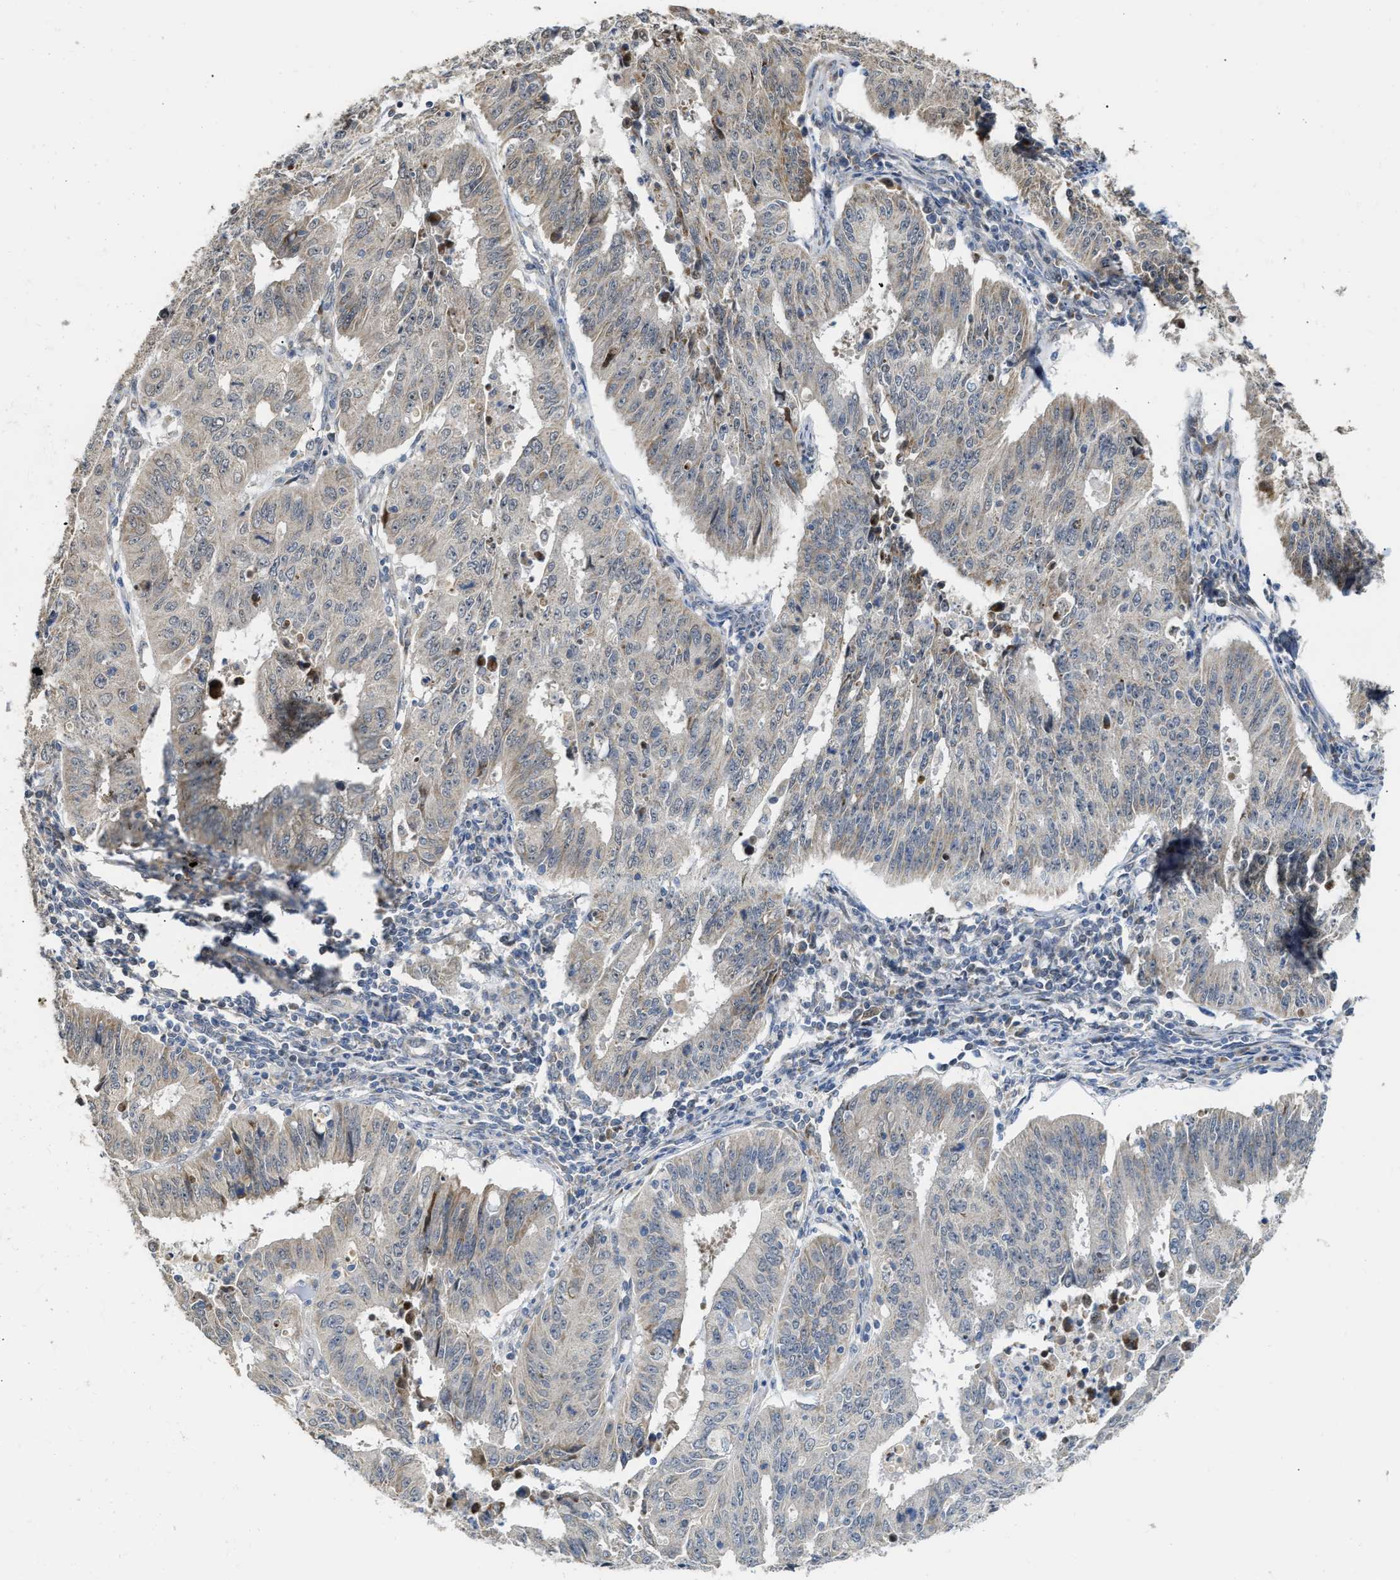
{"staining": {"intensity": "weak", "quantity": "<25%", "location": "cytoplasmic/membranous"}, "tissue": "endometrial cancer", "cell_type": "Tumor cells", "image_type": "cancer", "snomed": [{"axis": "morphology", "description": "Adenocarcinoma, NOS"}, {"axis": "topography", "description": "Endometrium"}], "caption": "Tumor cells show no significant positivity in endometrial cancer (adenocarcinoma).", "gene": "DEPTOR", "patient": {"sex": "female", "age": 42}}